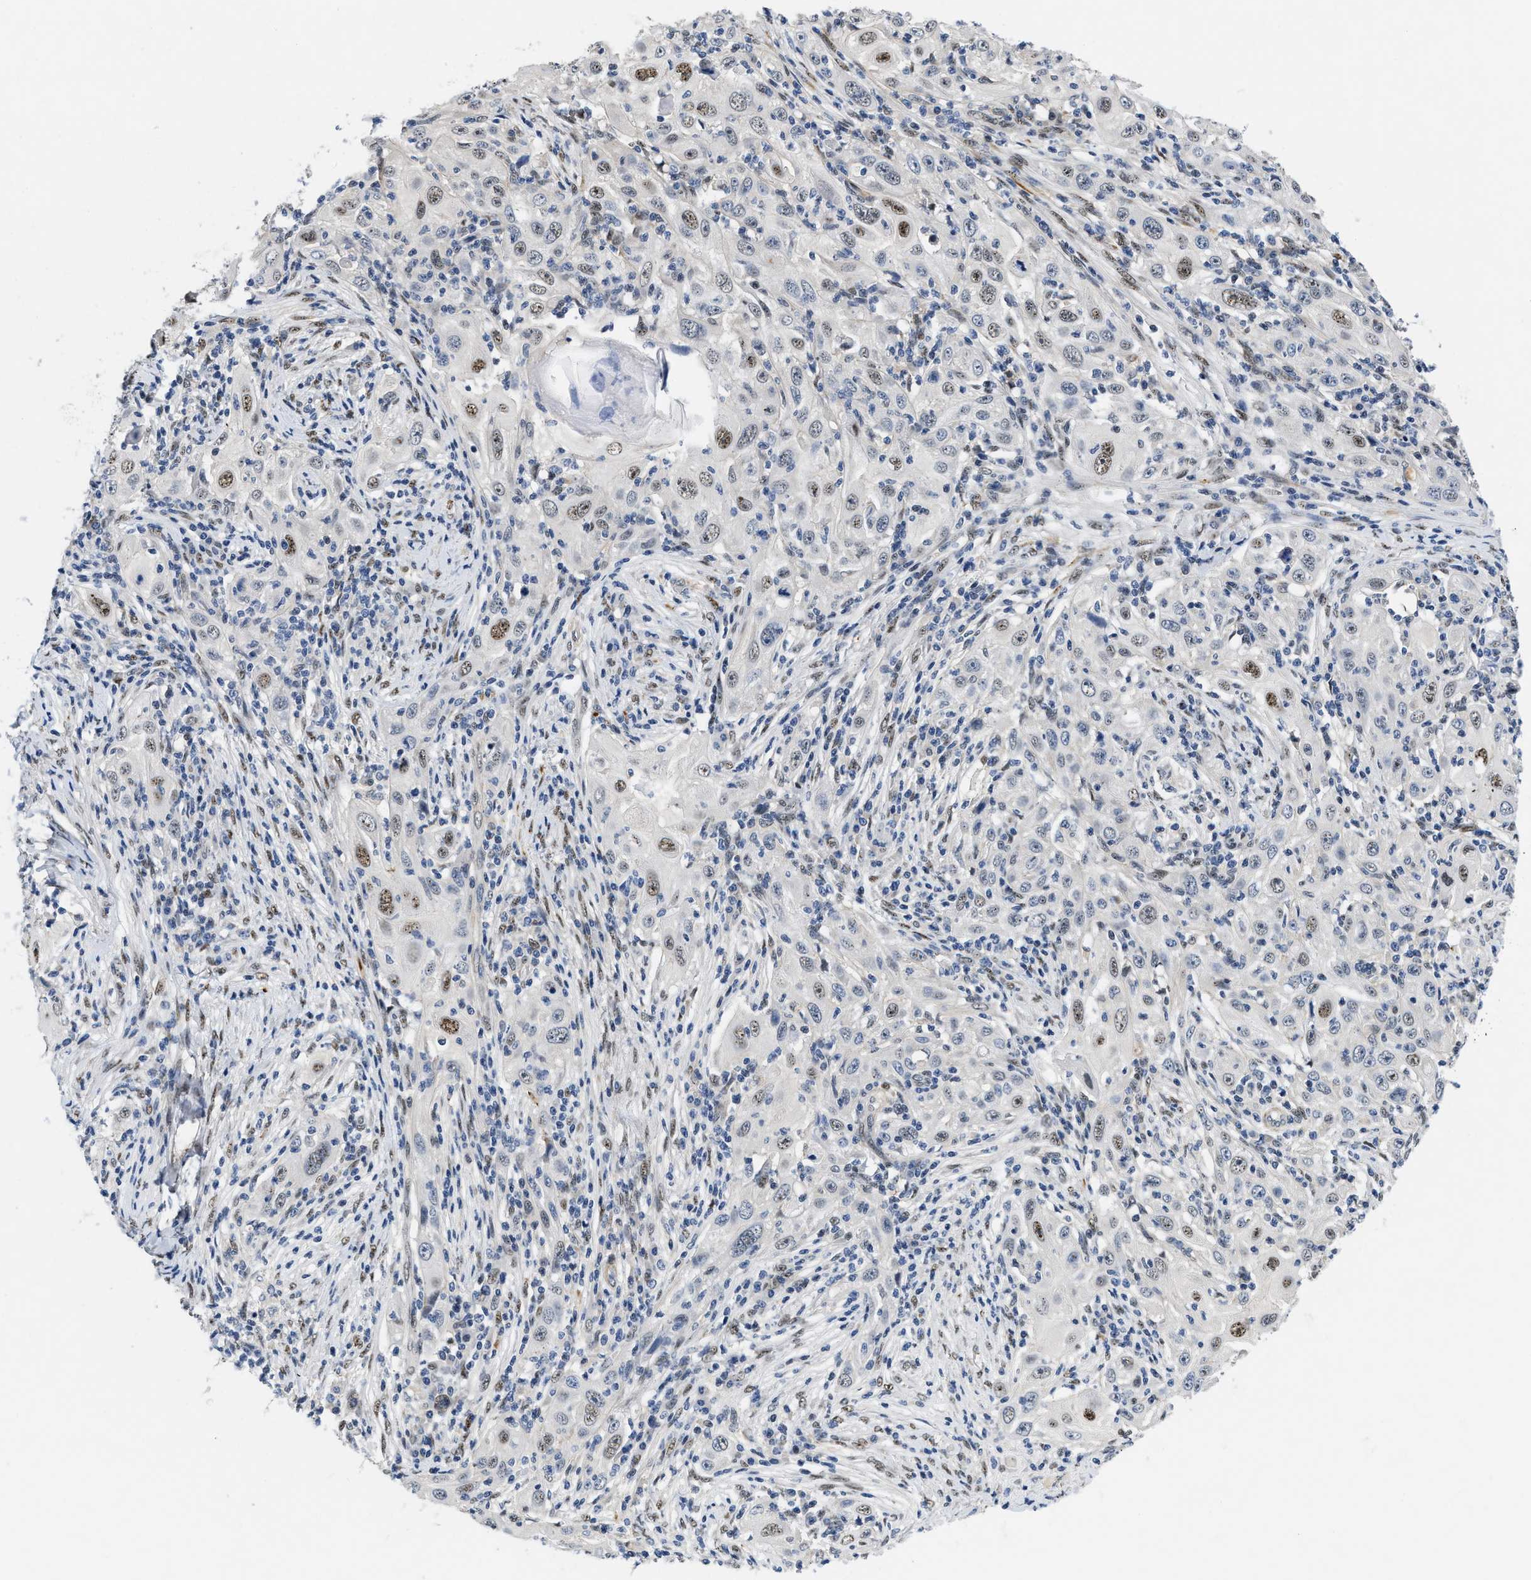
{"staining": {"intensity": "moderate", "quantity": "<25%", "location": "nuclear"}, "tissue": "skin cancer", "cell_type": "Tumor cells", "image_type": "cancer", "snomed": [{"axis": "morphology", "description": "Squamous cell carcinoma, NOS"}, {"axis": "topography", "description": "Skin"}], "caption": "Immunohistochemical staining of skin squamous cell carcinoma demonstrates low levels of moderate nuclear expression in about <25% of tumor cells. (DAB IHC, brown staining for protein, blue staining for nuclei).", "gene": "VIP", "patient": {"sex": "female", "age": 88}}